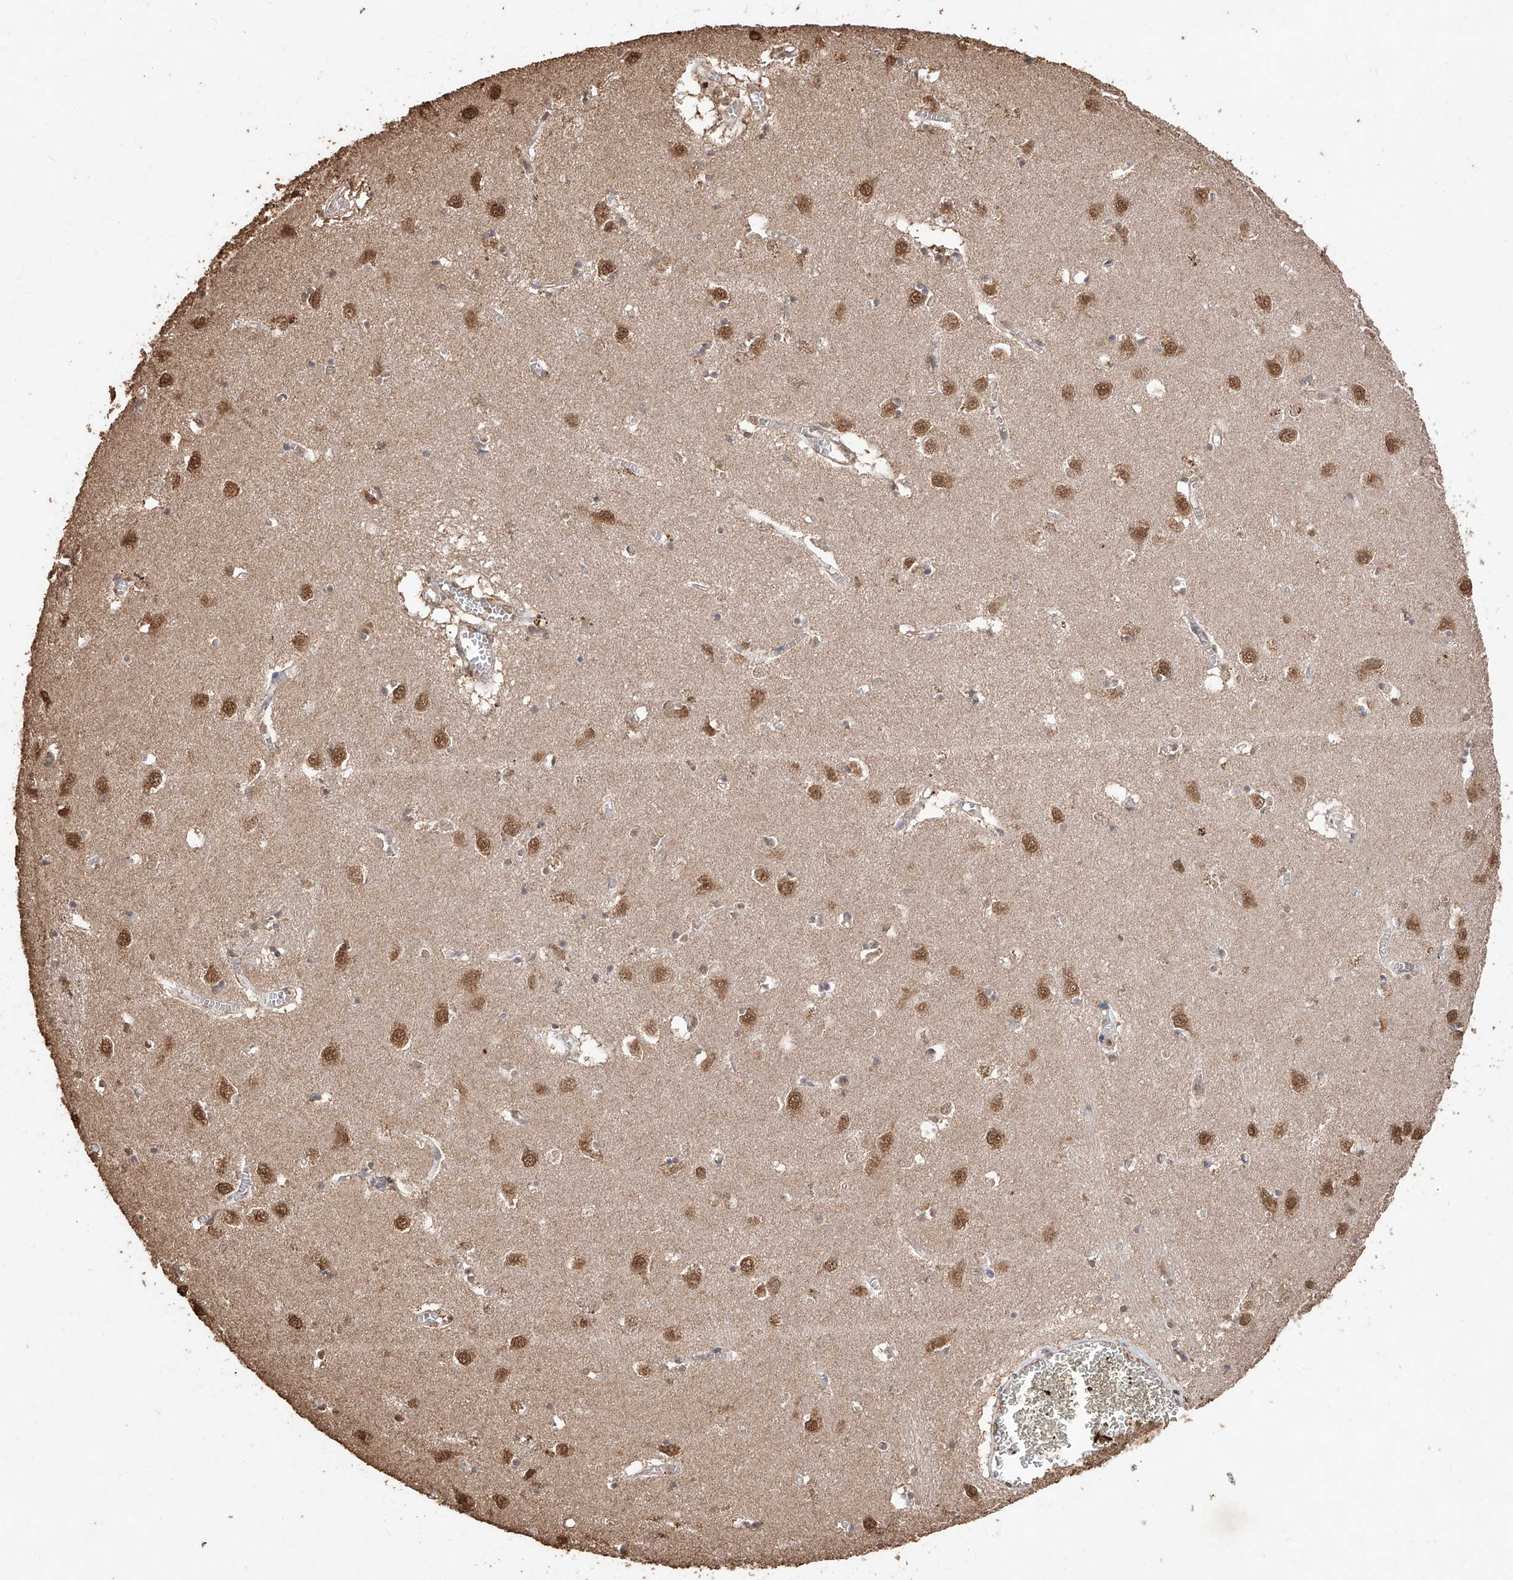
{"staining": {"intensity": "moderate", "quantity": "<25%", "location": "cytoplasmic/membranous,nuclear"}, "tissue": "caudate", "cell_type": "Glial cells", "image_type": "normal", "snomed": [{"axis": "morphology", "description": "Normal tissue, NOS"}, {"axis": "topography", "description": "Lateral ventricle wall"}], "caption": "Immunohistochemistry (IHC) staining of normal caudate, which reveals low levels of moderate cytoplasmic/membranous,nuclear positivity in about <25% of glial cells indicating moderate cytoplasmic/membranous,nuclear protein positivity. The staining was performed using DAB (brown) for protein detection and nuclei were counterstained in hematoxylin (blue).", "gene": "ELOVL1", "patient": {"sex": "male", "age": 70}}